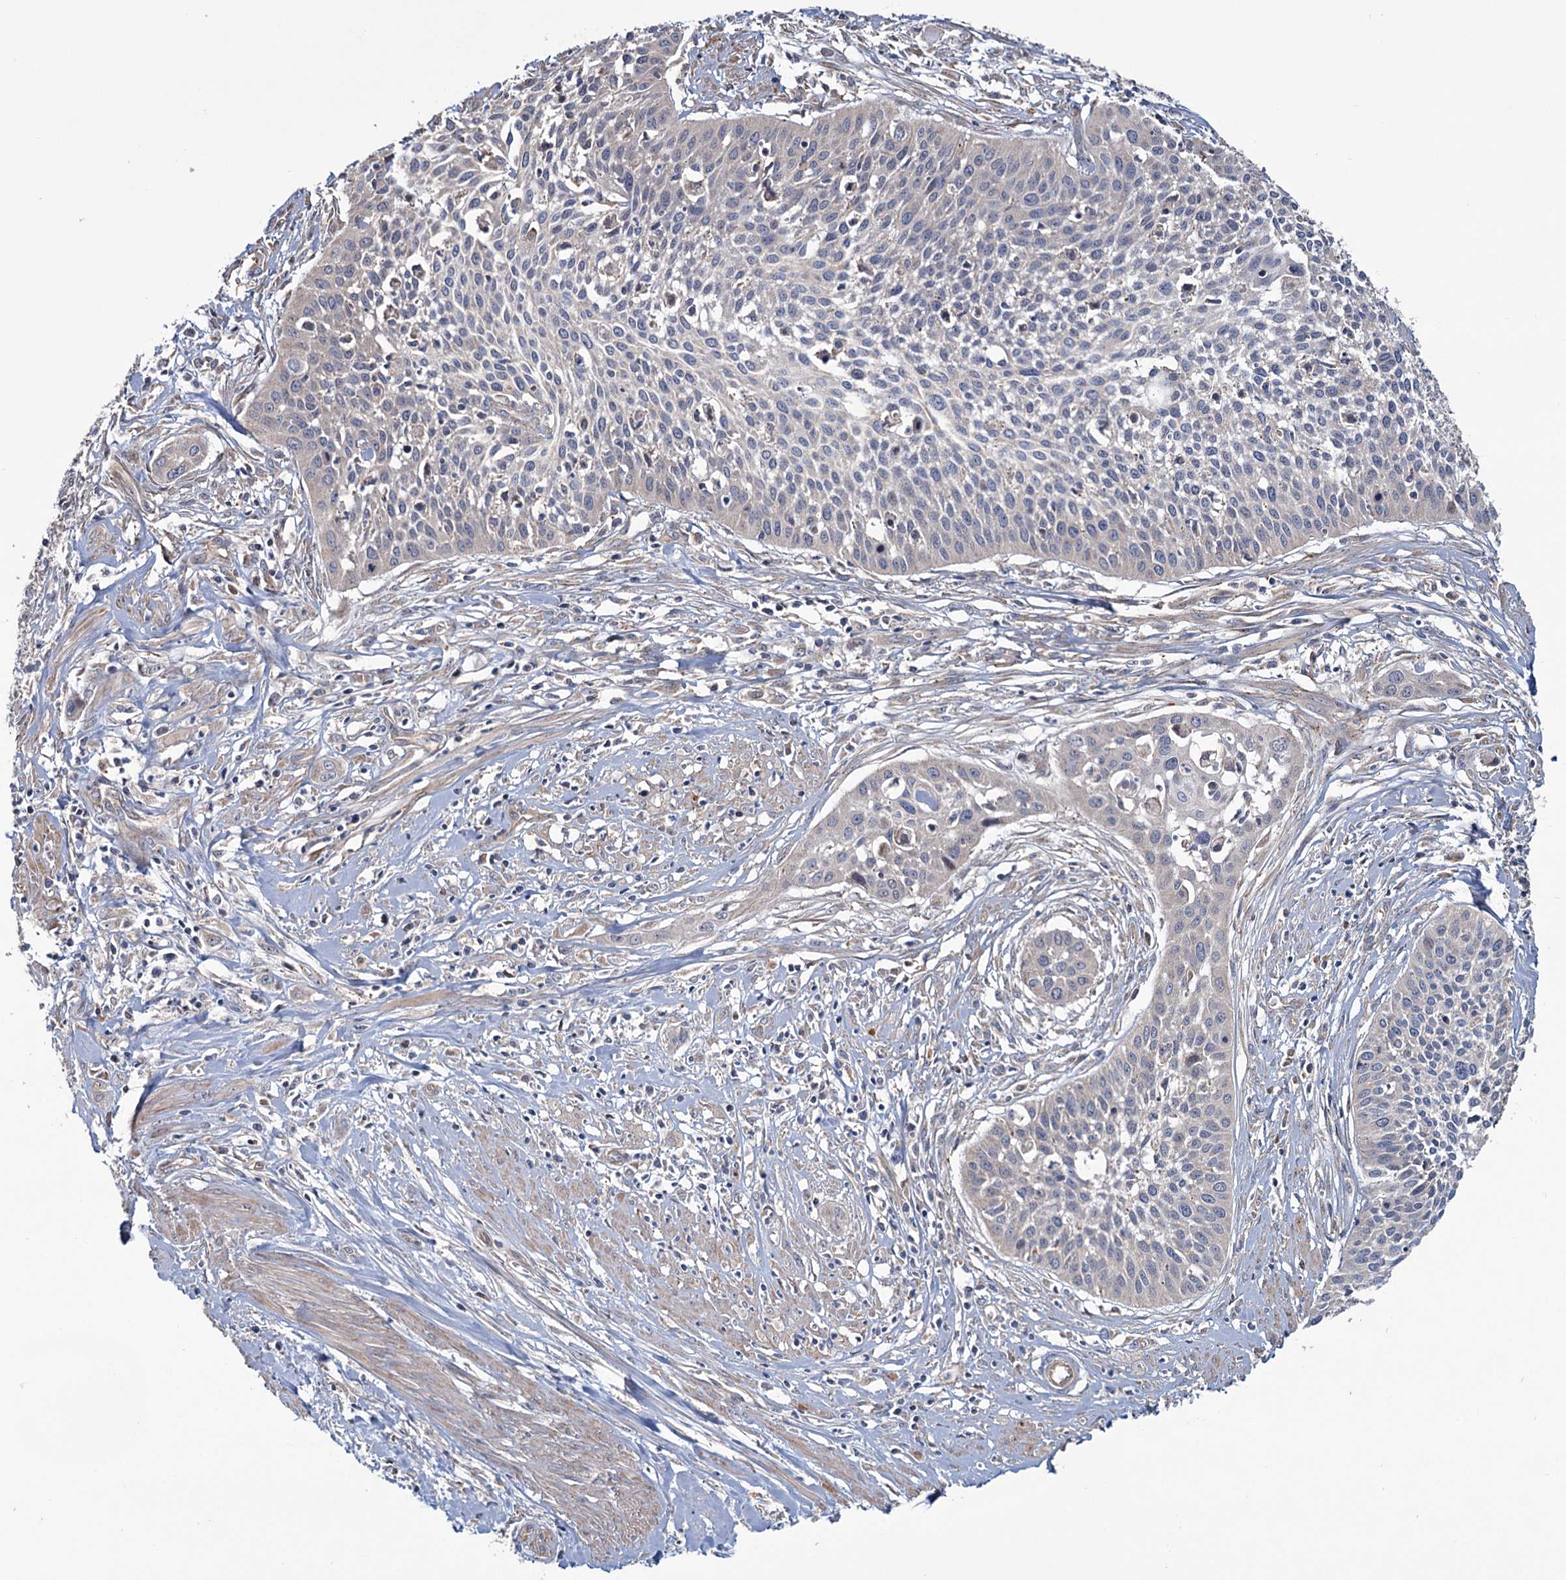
{"staining": {"intensity": "negative", "quantity": "none", "location": "none"}, "tissue": "cervical cancer", "cell_type": "Tumor cells", "image_type": "cancer", "snomed": [{"axis": "morphology", "description": "Squamous cell carcinoma, NOS"}, {"axis": "topography", "description": "Cervix"}], "caption": "Immunohistochemistry image of neoplastic tissue: human cervical cancer stained with DAB exhibits no significant protein positivity in tumor cells. (Immunohistochemistry (ihc), brightfield microscopy, high magnification).", "gene": "MTRR", "patient": {"sex": "female", "age": 34}}